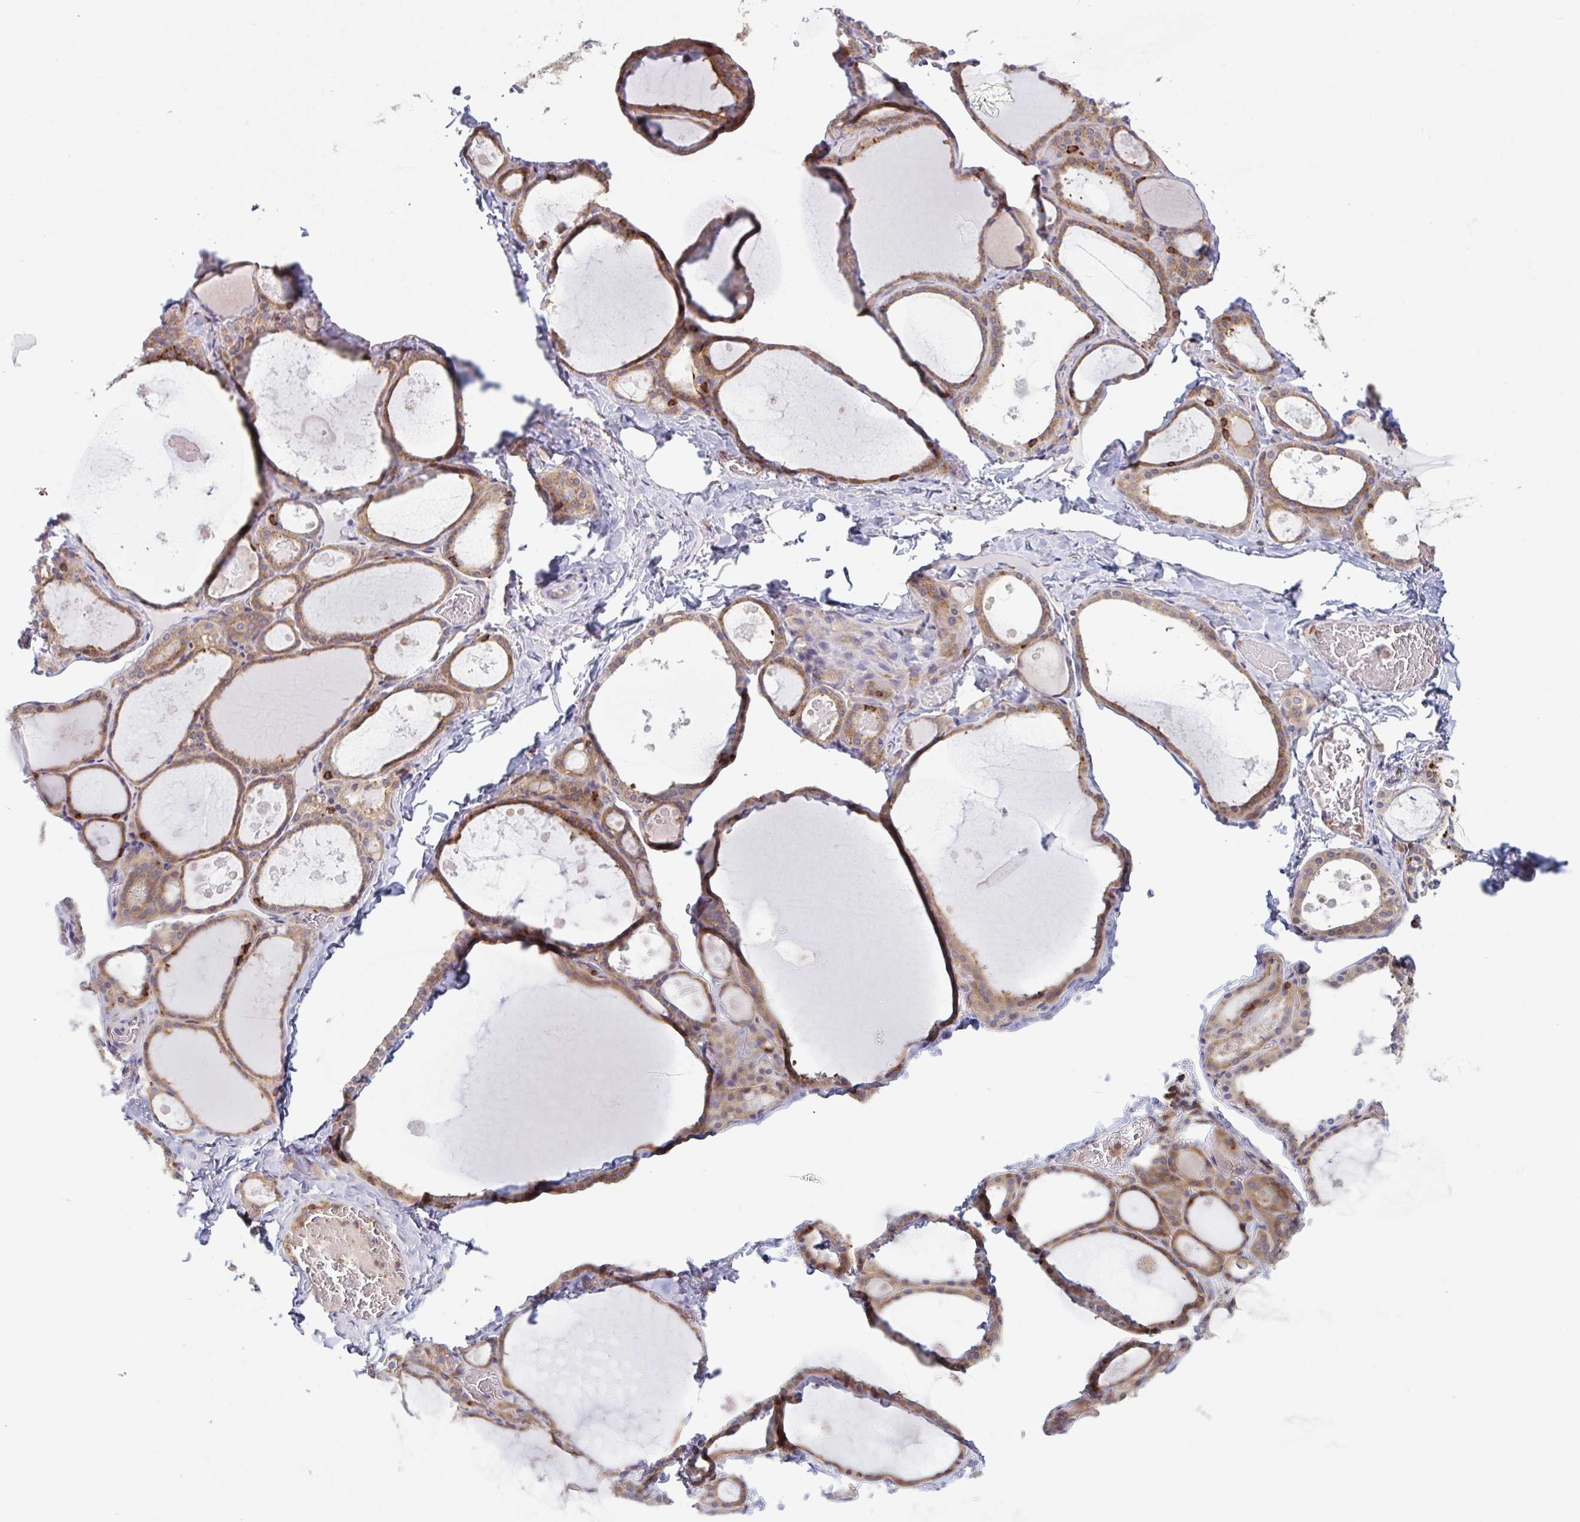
{"staining": {"intensity": "moderate", "quantity": ">75%", "location": "cytoplasmic/membranous"}, "tissue": "thyroid gland", "cell_type": "Glandular cells", "image_type": "normal", "snomed": [{"axis": "morphology", "description": "Normal tissue, NOS"}, {"axis": "topography", "description": "Thyroid gland"}], "caption": "Glandular cells display medium levels of moderate cytoplasmic/membranous staining in about >75% of cells in benign thyroid gland.", "gene": "TSC22D3", "patient": {"sex": "male", "age": 56}}